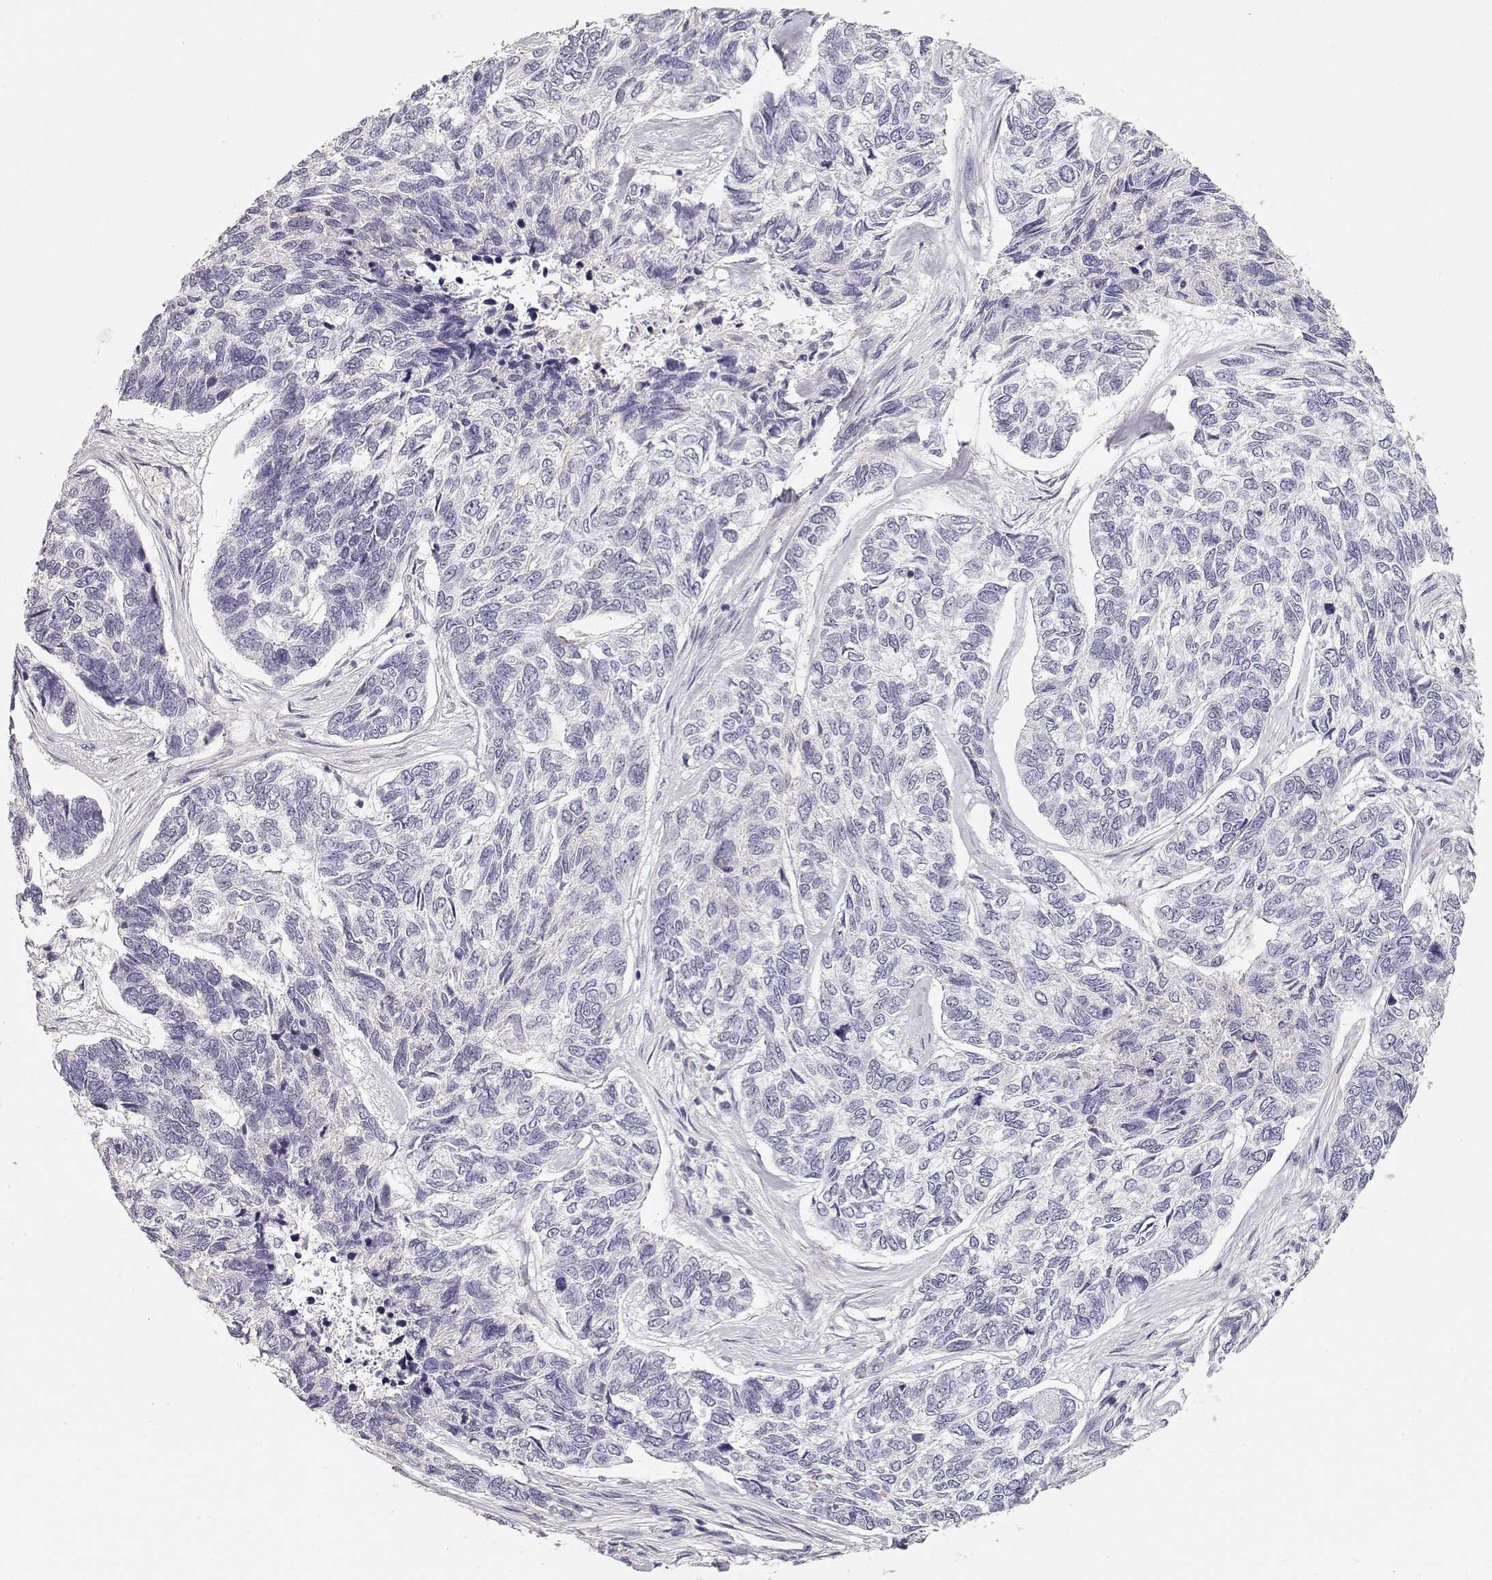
{"staining": {"intensity": "negative", "quantity": "none", "location": "none"}, "tissue": "skin cancer", "cell_type": "Tumor cells", "image_type": "cancer", "snomed": [{"axis": "morphology", "description": "Basal cell carcinoma"}, {"axis": "topography", "description": "Skin"}], "caption": "An immunohistochemistry (IHC) micrograph of skin basal cell carcinoma is shown. There is no staining in tumor cells of skin basal cell carcinoma. (DAB IHC visualized using brightfield microscopy, high magnification).", "gene": "TTC26", "patient": {"sex": "female", "age": 65}}